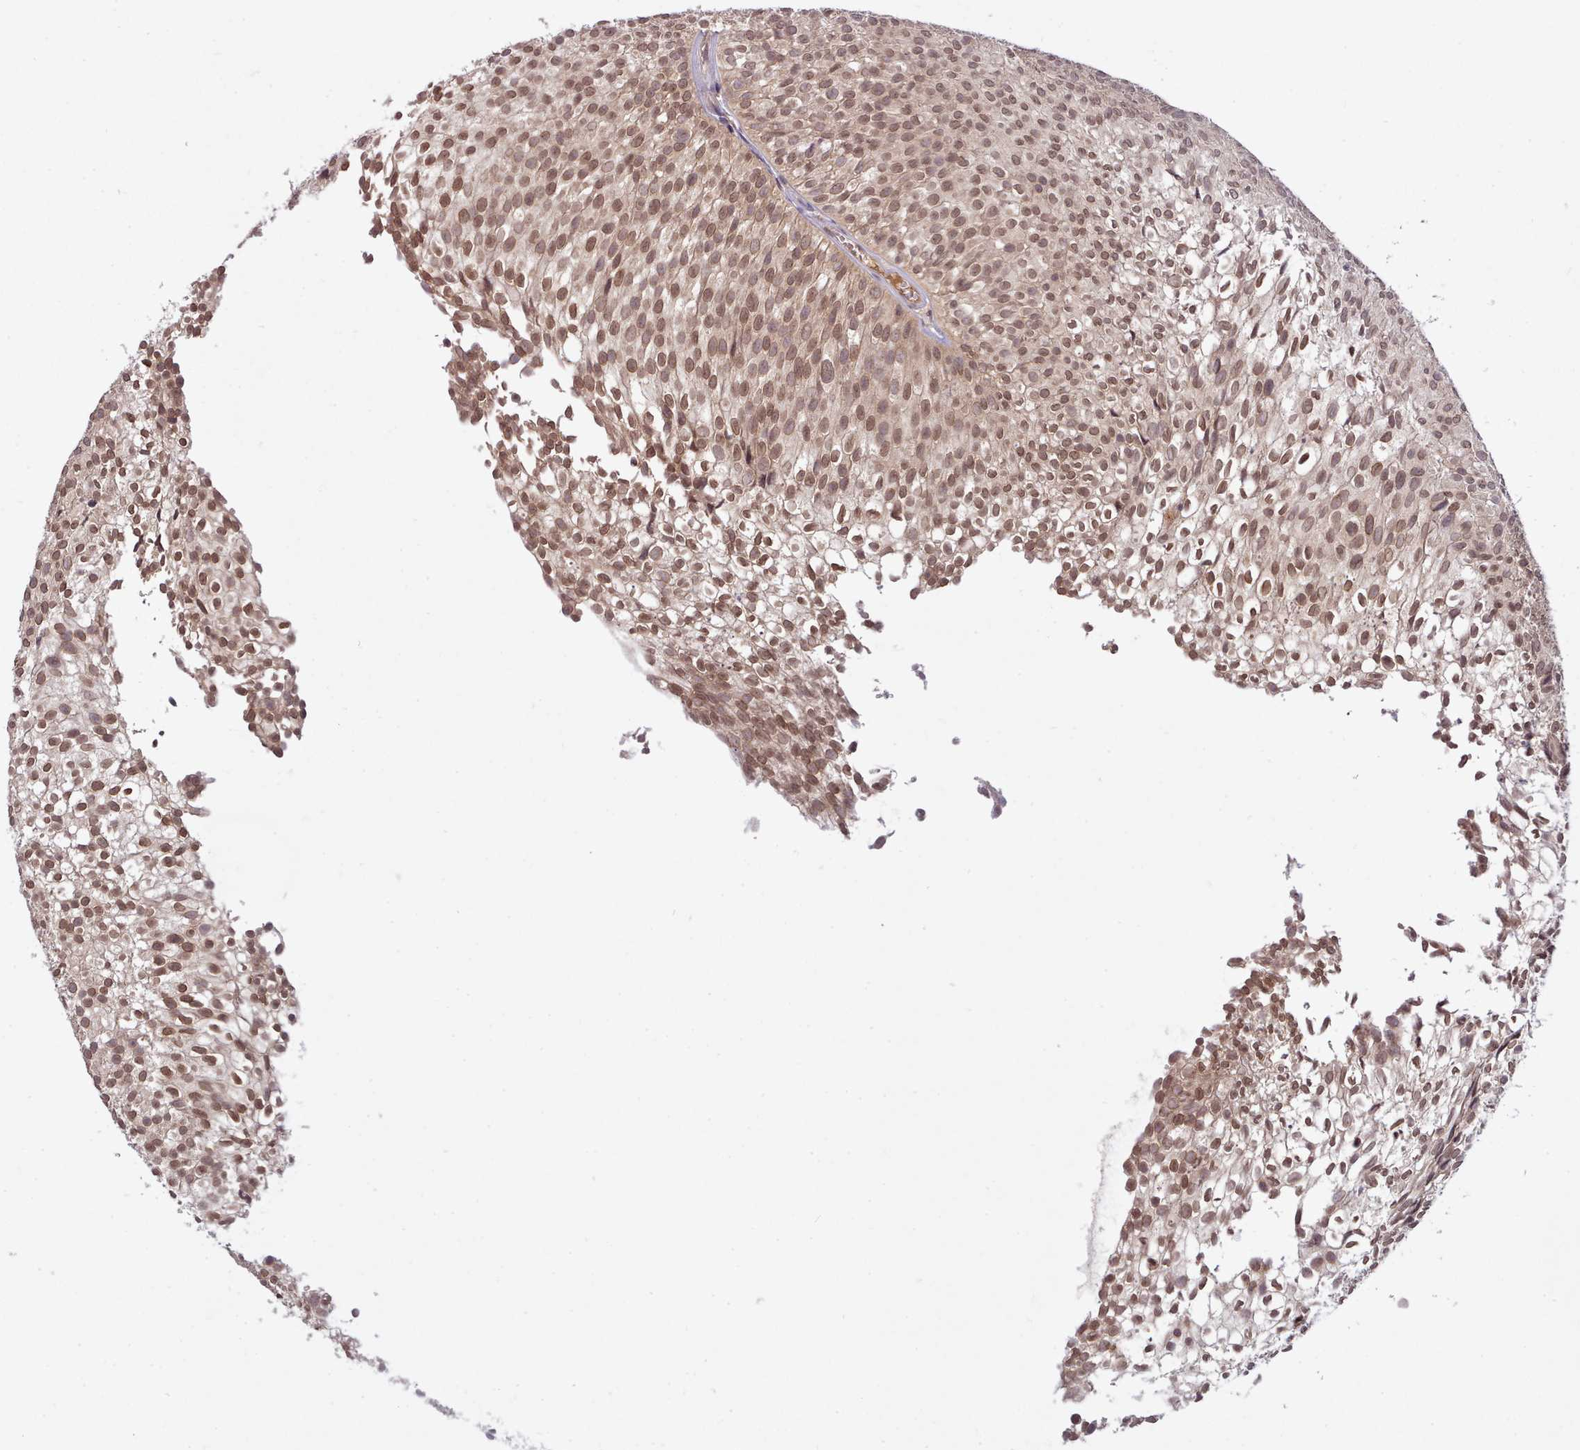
{"staining": {"intensity": "moderate", "quantity": ">75%", "location": "nuclear"}, "tissue": "urothelial cancer", "cell_type": "Tumor cells", "image_type": "cancer", "snomed": [{"axis": "morphology", "description": "Urothelial carcinoma, Low grade"}, {"axis": "topography", "description": "Urinary bladder"}], "caption": "Low-grade urothelial carcinoma was stained to show a protein in brown. There is medium levels of moderate nuclear staining in about >75% of tumor cells.", "gene": "PIP4P1", "patient": {"sex": "male", "age": 91}}